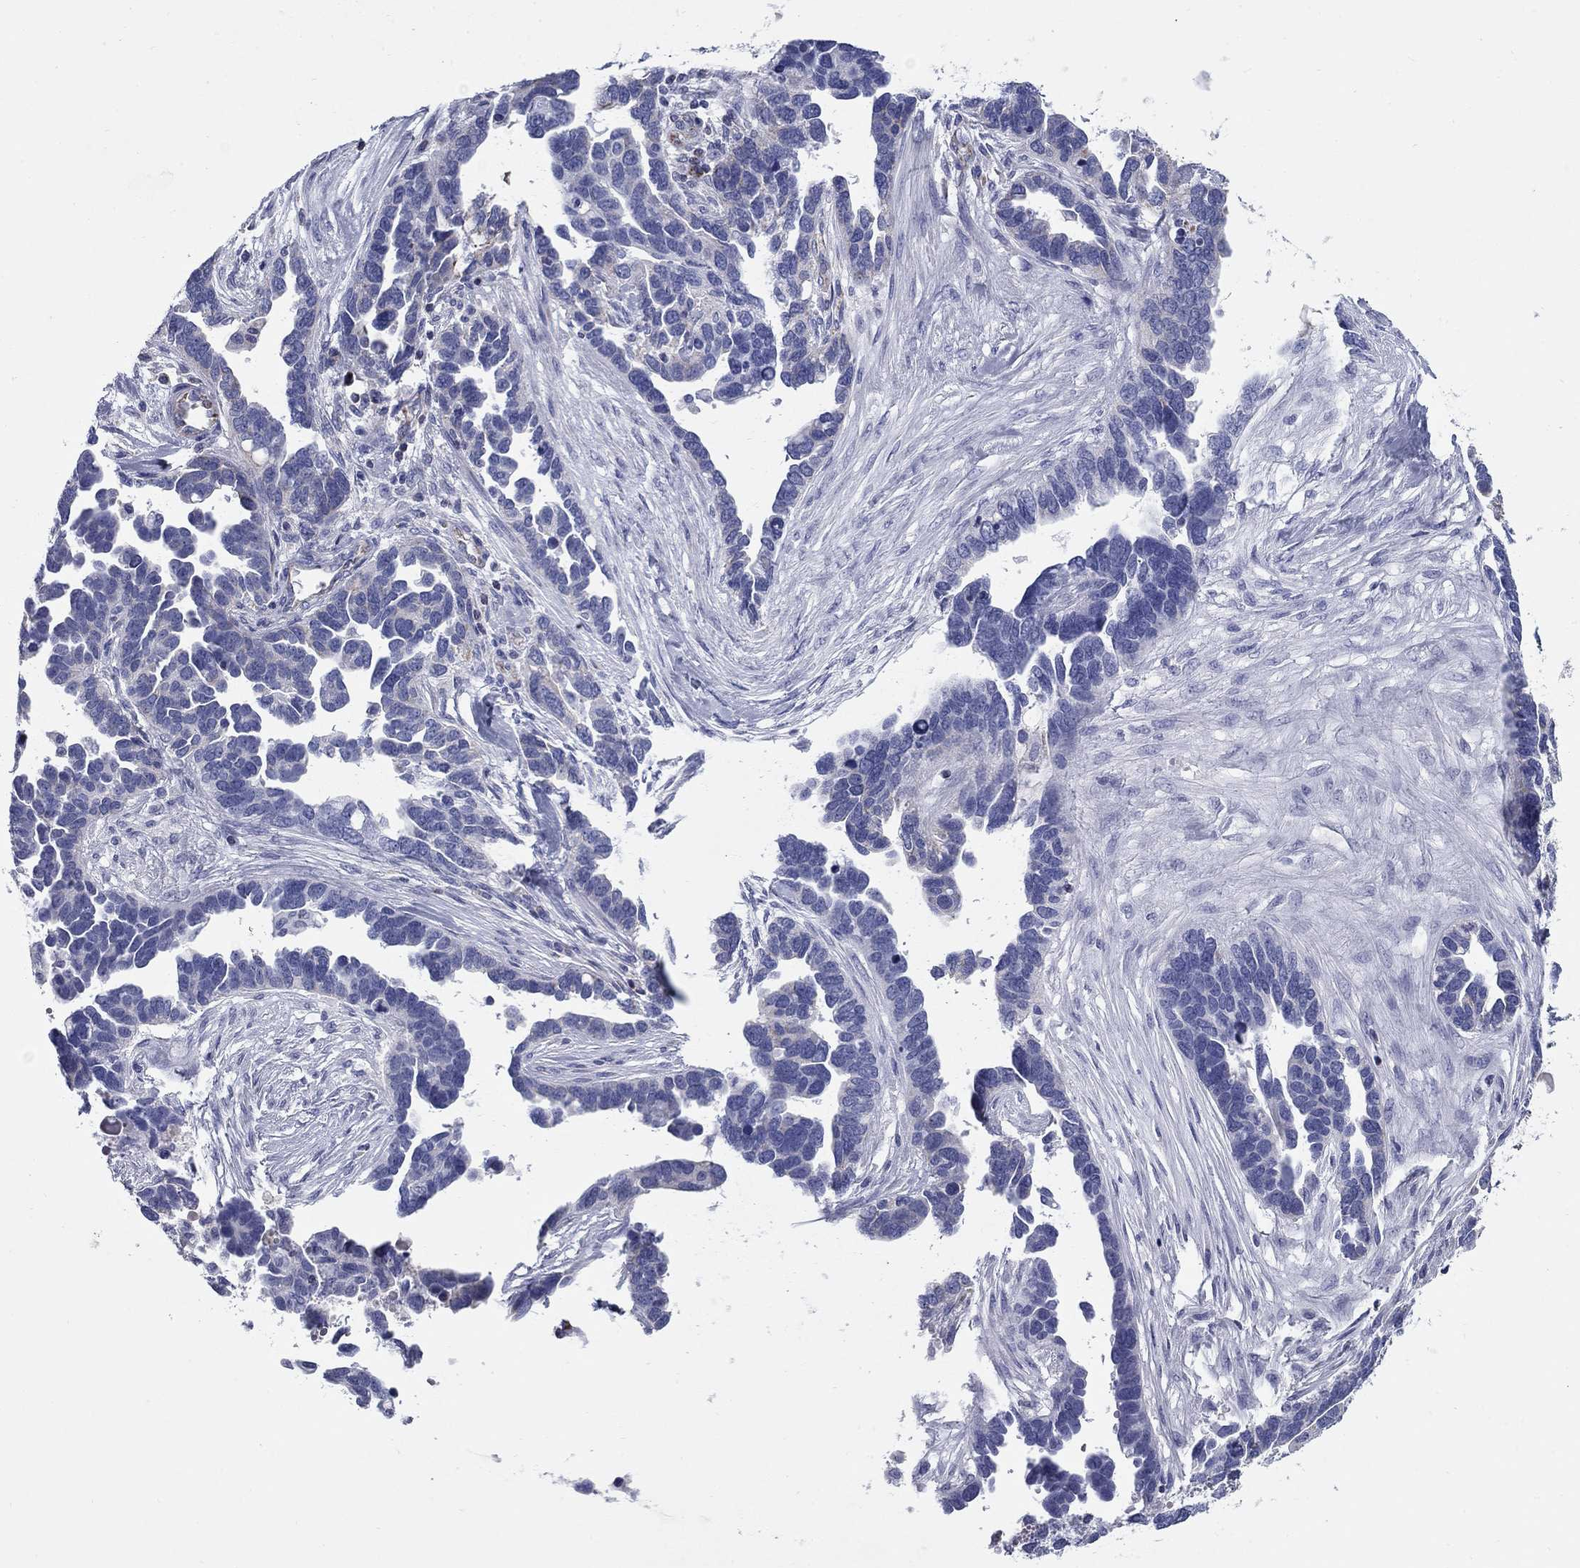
{"staining": {"intensity": "negative", "quantity": "none", "location": "none"}, "tissue": "ovarian cancer", "cell_type": "Tumor cells", "image_type": "cancer", "snomed": [{"axis": "morphology", "description": "Cystadenocarcinoma, serous, NOS"}, {"axis": "topography", "description": "Ovary"}], "caption": "An immunohistochemistry image of ovarian serous cystadenocarcinoma is shown. There is no staining in tumor cells of ovarian serous cystadenocarcinoma.", "gene": "NDUFA4L2", "patient": {"sex": "female", "age": 54}}